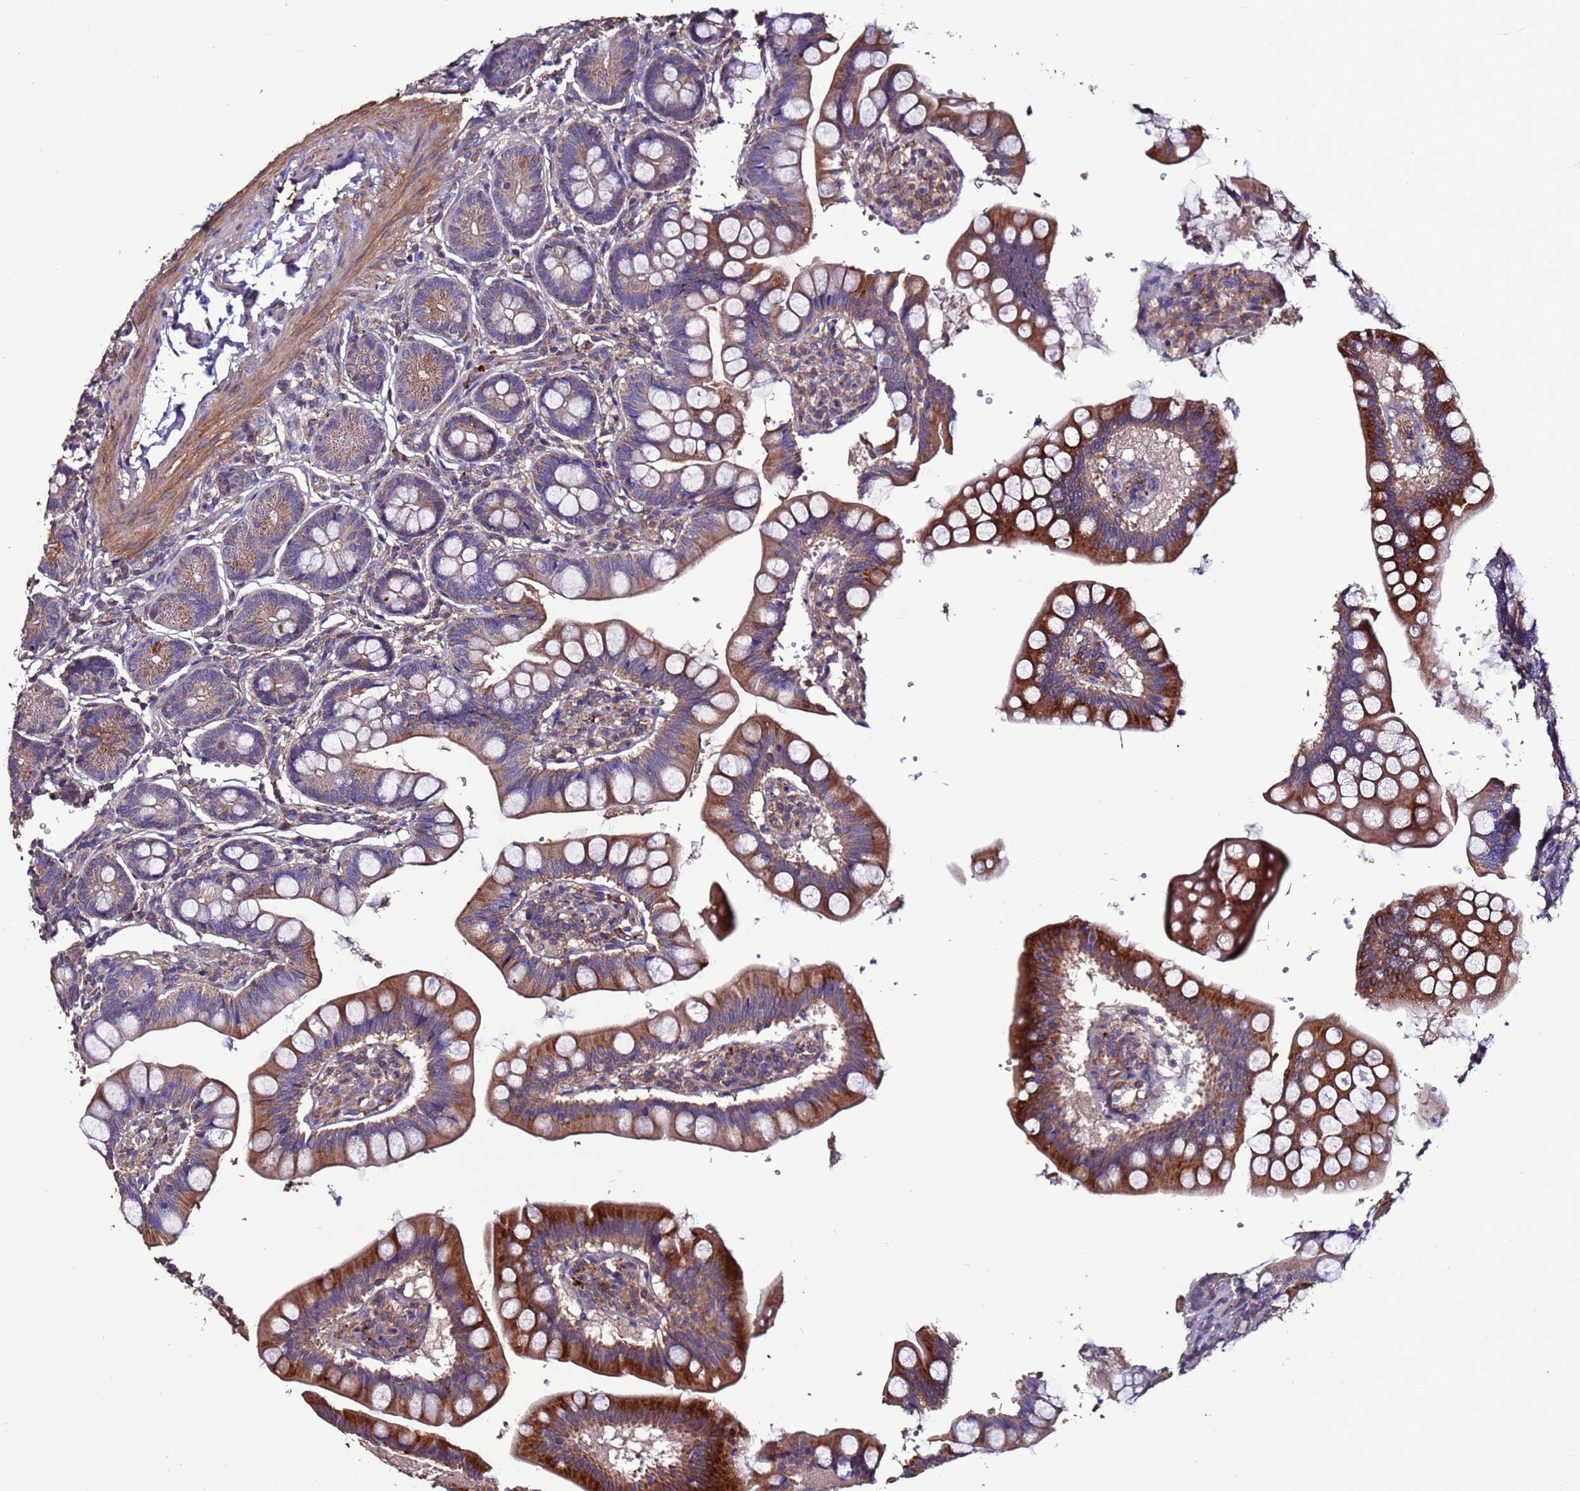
{"staining": {"intensity": "strong", "quantity": "25%-75%", "location": "cytoplasmic/membranous"}, "tissue": "small intestine", "cell_type": "Glandular cells", "image_type": "normal", "snomed": [{"axis": "morphology", "description": "Normal tissue, NOS"}, {"axis": "topography", "description": "Small intestine"}], "caption": "High-magnification brightfield microscopy of normal small intestine stained with DAB (3,3'-diaminobenzidine) (brown) and counterstained with hematoxylin (blue). glandular cells exhibit strong cytoplasmic/membranous expression is identified in approximately25%-75% of cells.", "gene": "CEP55", "patient": {"sex": "male", "age": 7}}